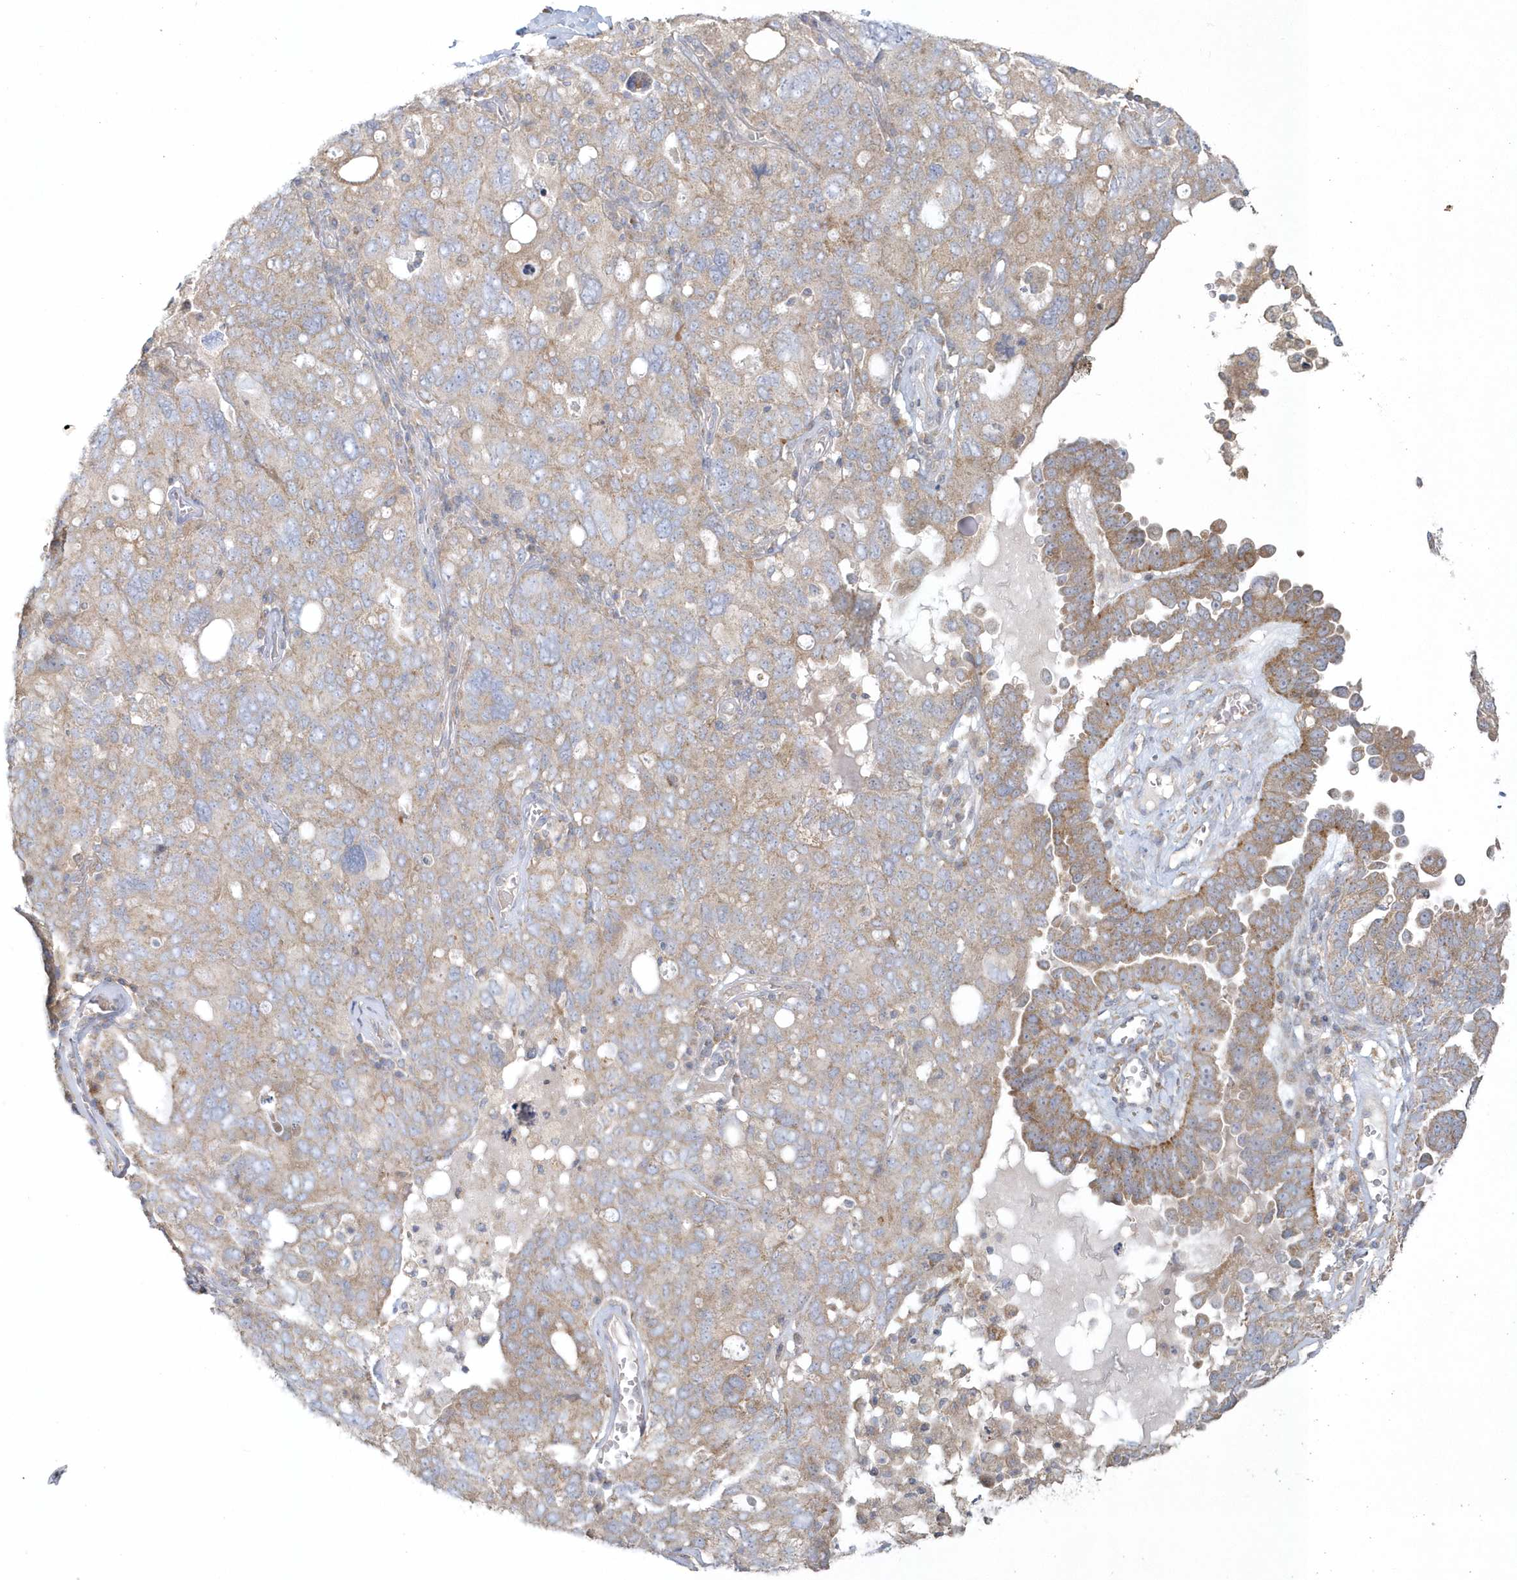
{"staining": {"intensity": "moderate", "quantity": "25%-75%", "location": "cytoplasmic/membranous"}, "tissue": "ovarian cancer", "cell_type": "Tumor cells", "image_type": "cancer", "snomed": [{"axis": "morphology", "description": "Carcinoma, endometroid"}, {"axis": "topography", "description": "Ovary"}], "caption": "Endometroid carcinoma (ovarian) stained with DAB (3,3'-diaminobenzidine) immunohistochemistry (IHC) displays medium levels of moderate cytoplasmic/membranous positivity in about 25%-75% of tumor cells. Immunohistochemistry stains the protein of interest in brown and the nuclei are stained blue.", "gene": "BLTP3A", "patient": {"sex": "female", "age": 62}}